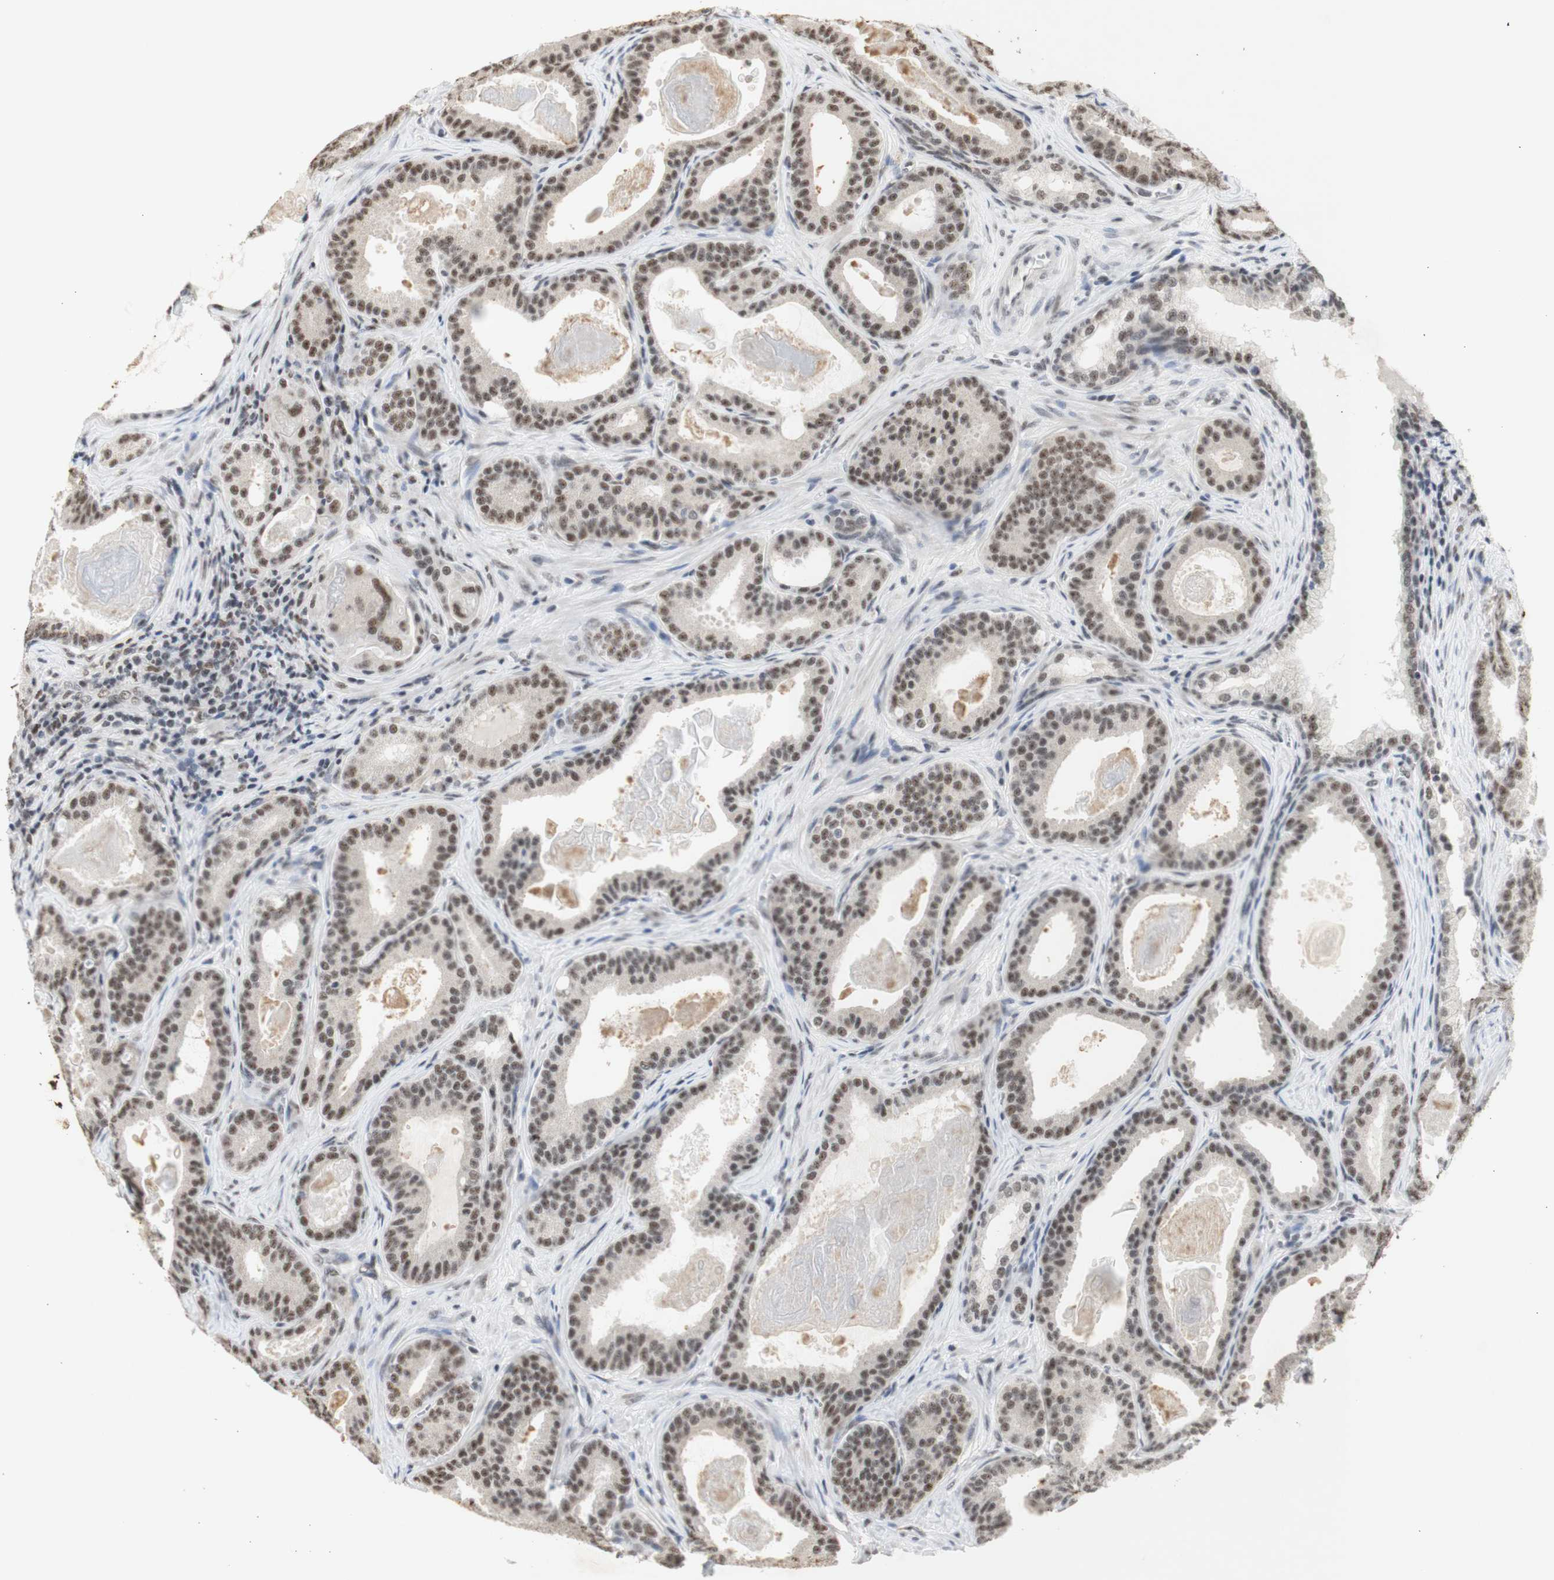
{"staining": {"intensity": "moderate", "quantity": ">75%", "location": "cytoplasmic/membranous"}, "tissue": "prostate cancer", "cell_type": "Tumor cells", "image_type": "cancer", "snomed": [{"axis": "morphology", "description": "Adenocarcinoma, High grade"}, {"axis": "topography", "description": "Prostate"}], "caption": "Immunohistochemical staining of high-grade adenocarcinoma (prostate) displays medium levels of moderate cytoplasmic/membranous protein staining in approximately >75% of tumor cells.", "gene": "SNRPB", "patient": {"sex": "male", "age": 60}}